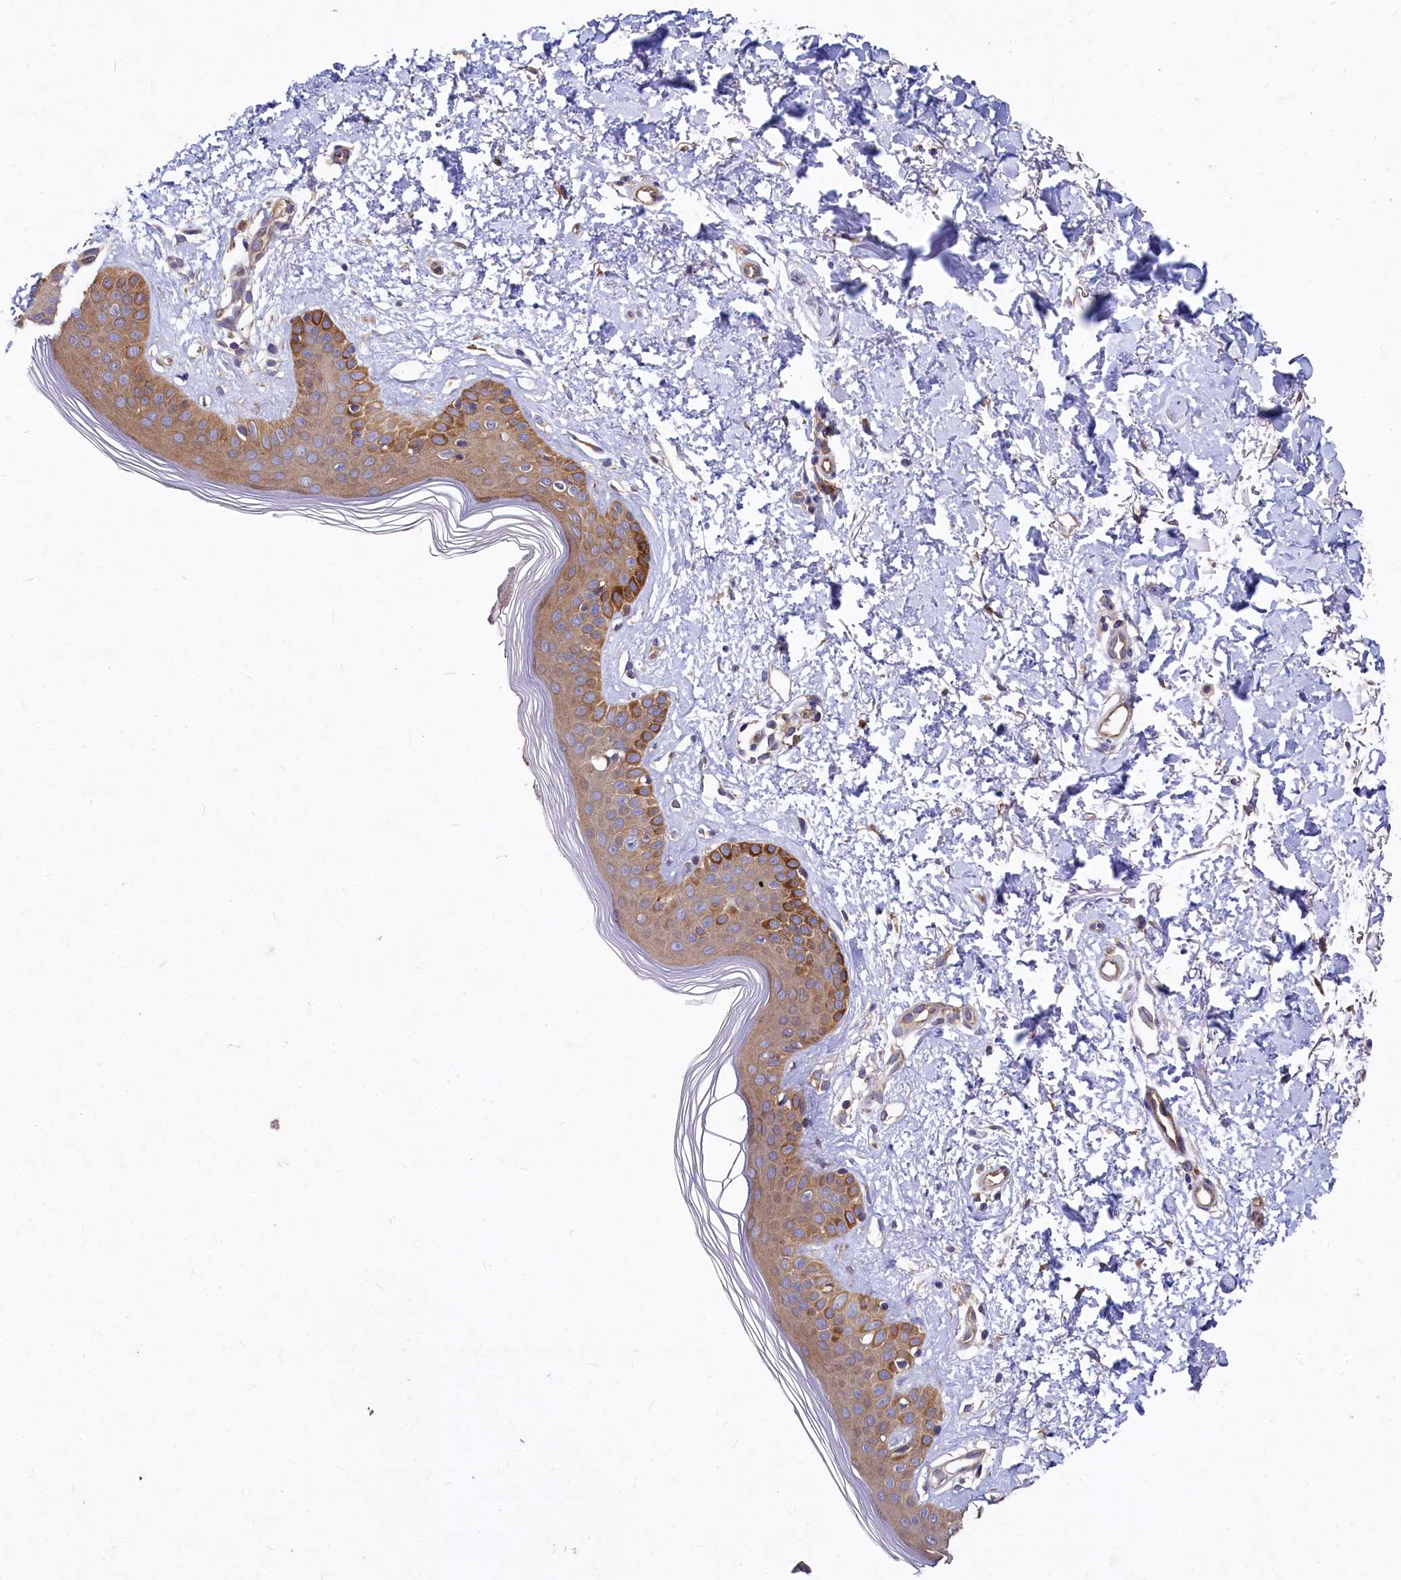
{"staining": {"intensity": "moderate", "quantity": ">75%", "location": "cytoplasmic/membranous"}, "tissue": "skin", "cell_type": "Fibroblasts", "image_type": "normal", "snomed": [{"axis": "morphology", "description": "Normal tissue, NOS"}, {"axis": "topography", "description": "Skin"}], "caption": "High-magnification brightfield microscopy of benign skin stained with DAB (brown) and counterstained with hematoxylin (blue). fibroblasts exhibit moderate cytoplasmic/membranous expression is identified in about>75% of cells.", "gene": "EIF2B2", "patient": {"sex": "female", "age": 64}}